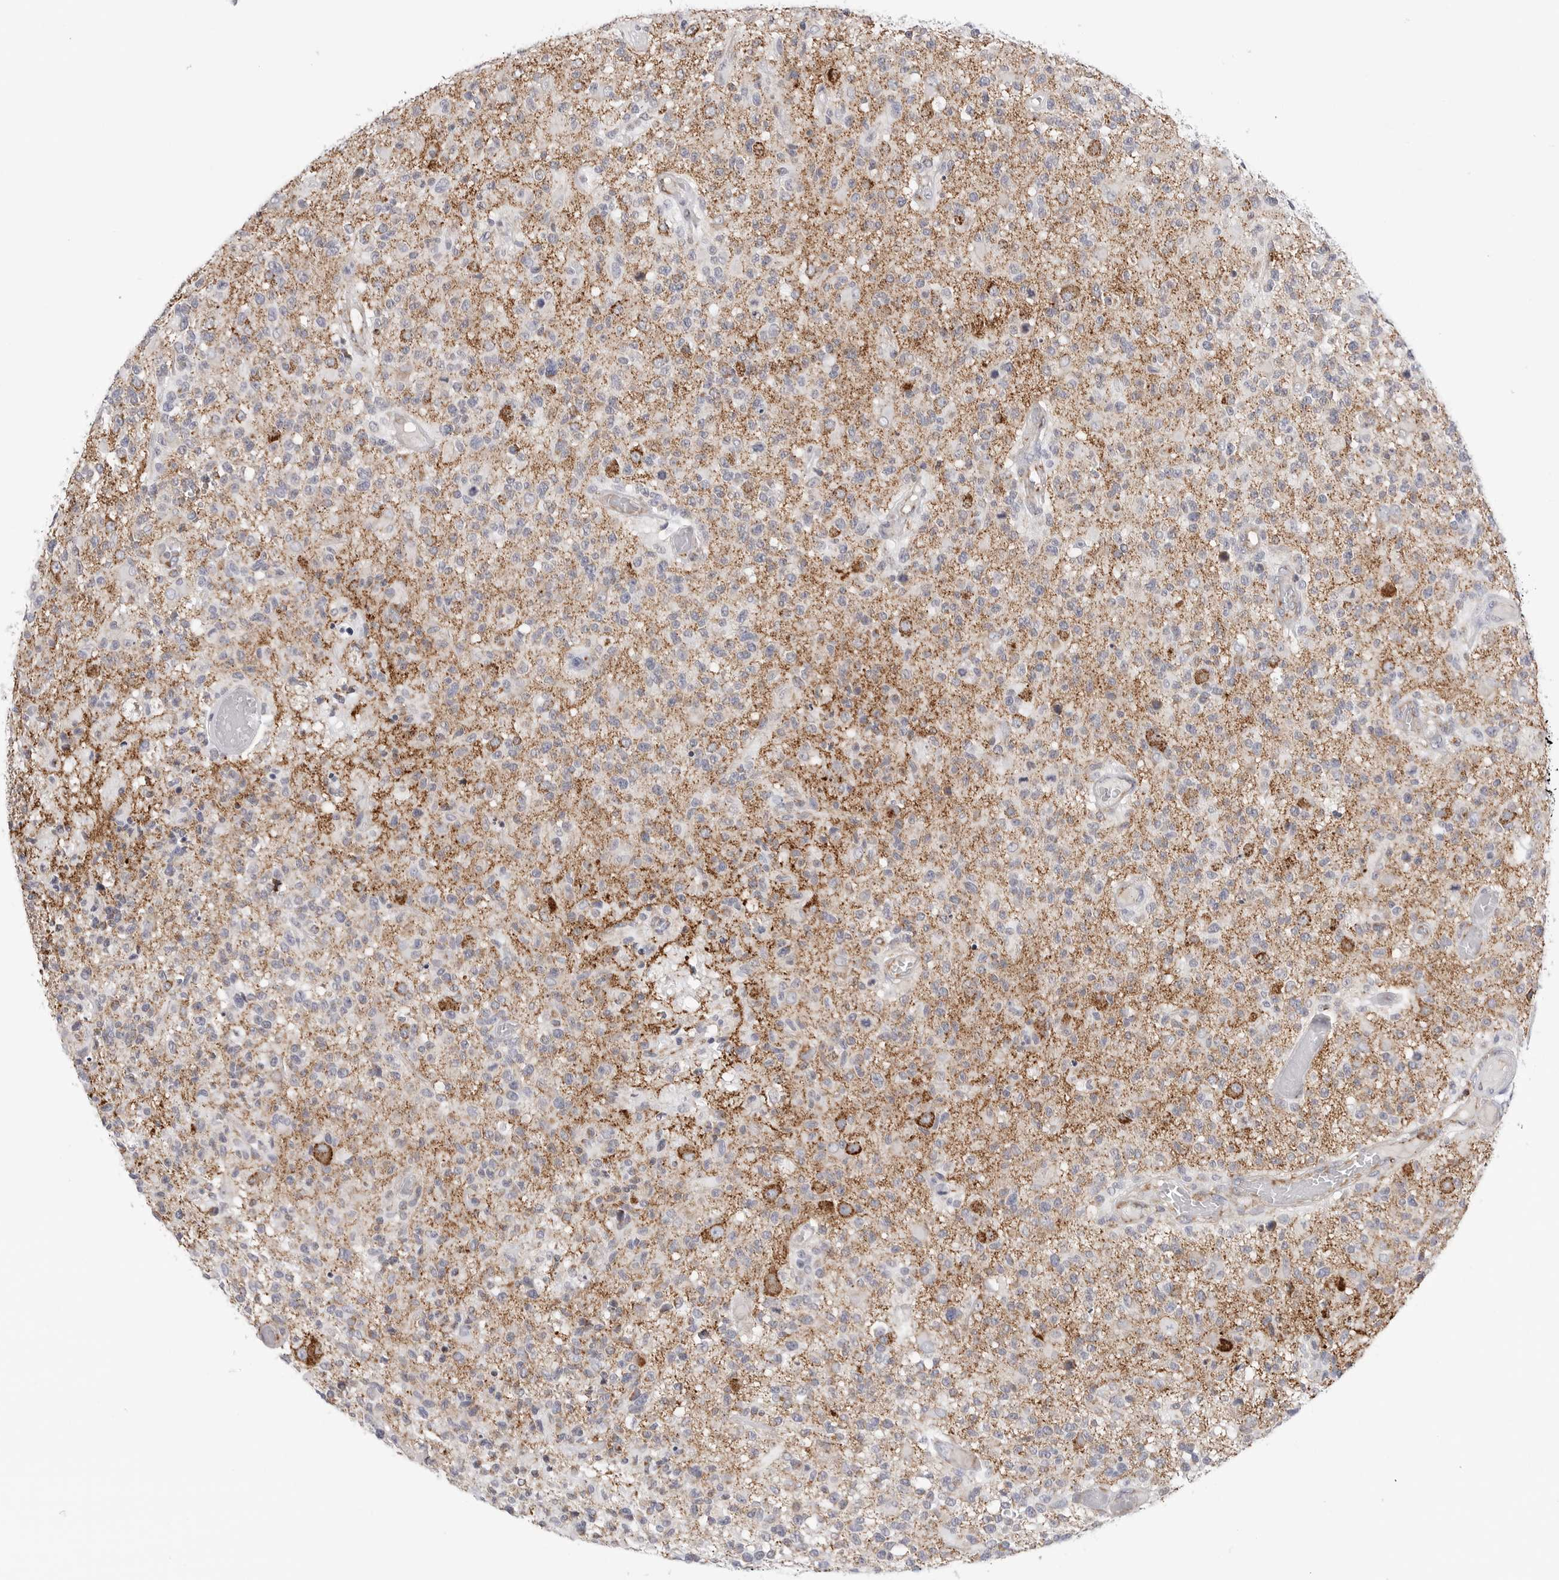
{"staining": {"intensity": "negative", "quantity": "none", "location": "none"}, "tissue": "glioma", "cell_type": "Tumor cells", "image_type": "cancer", "snomed": [{"axis": "morphology", "description": "Glioma, malignant, High grade"}, {"axis": "morphology", "description": "Glioblastoma, NOS"}, {"axis": "topography", "description": "Brain"}], "caption": "This is an immunohistochemistry micrograph of human glioma. There is no positivity in tumor cells.", "gene": "ATP5IF1", "patient": {"sex": "male", "age": 60}}